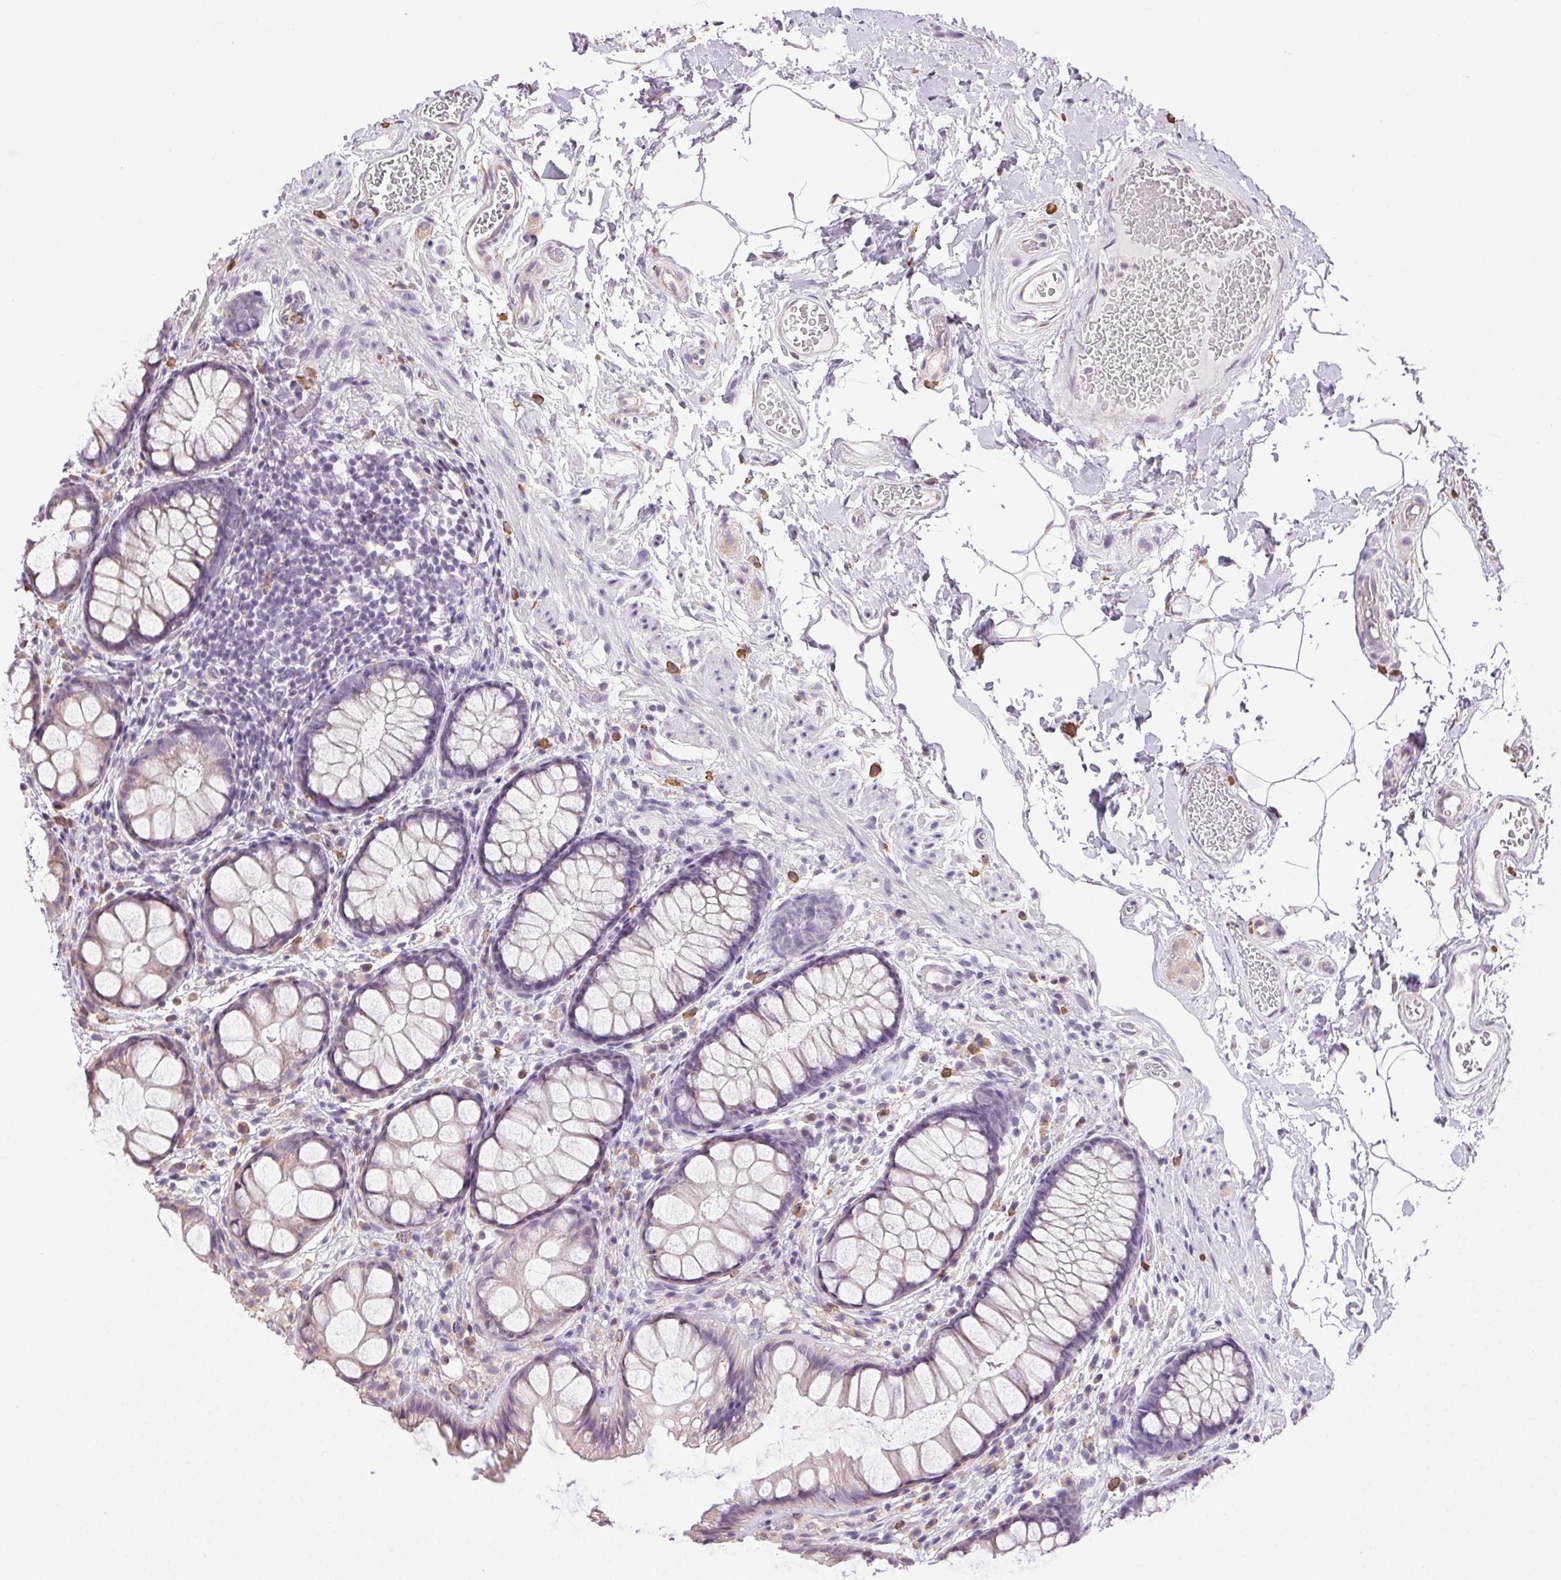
{"staining": {"intensity": "negative", "quantity": "none", "location": "none"}, "tissue": "rectum", "cell_type": "Glandular cells", "image_type": "normal", "snomed": [{"axis": "morphology", "description": "Normal tissue, NOS"}, {"axis": "topography", "description": "Rectum"}], "caption": "There is no significant expression in glandular cells of rectum. Brightfield microscopy of immunohistochemistry (IHC) stained with DAB (brown) and hematoxylin (blue), captured at high magnification.", "gene": "SNX31", "patient": {"sex": "female", "age": 62}}